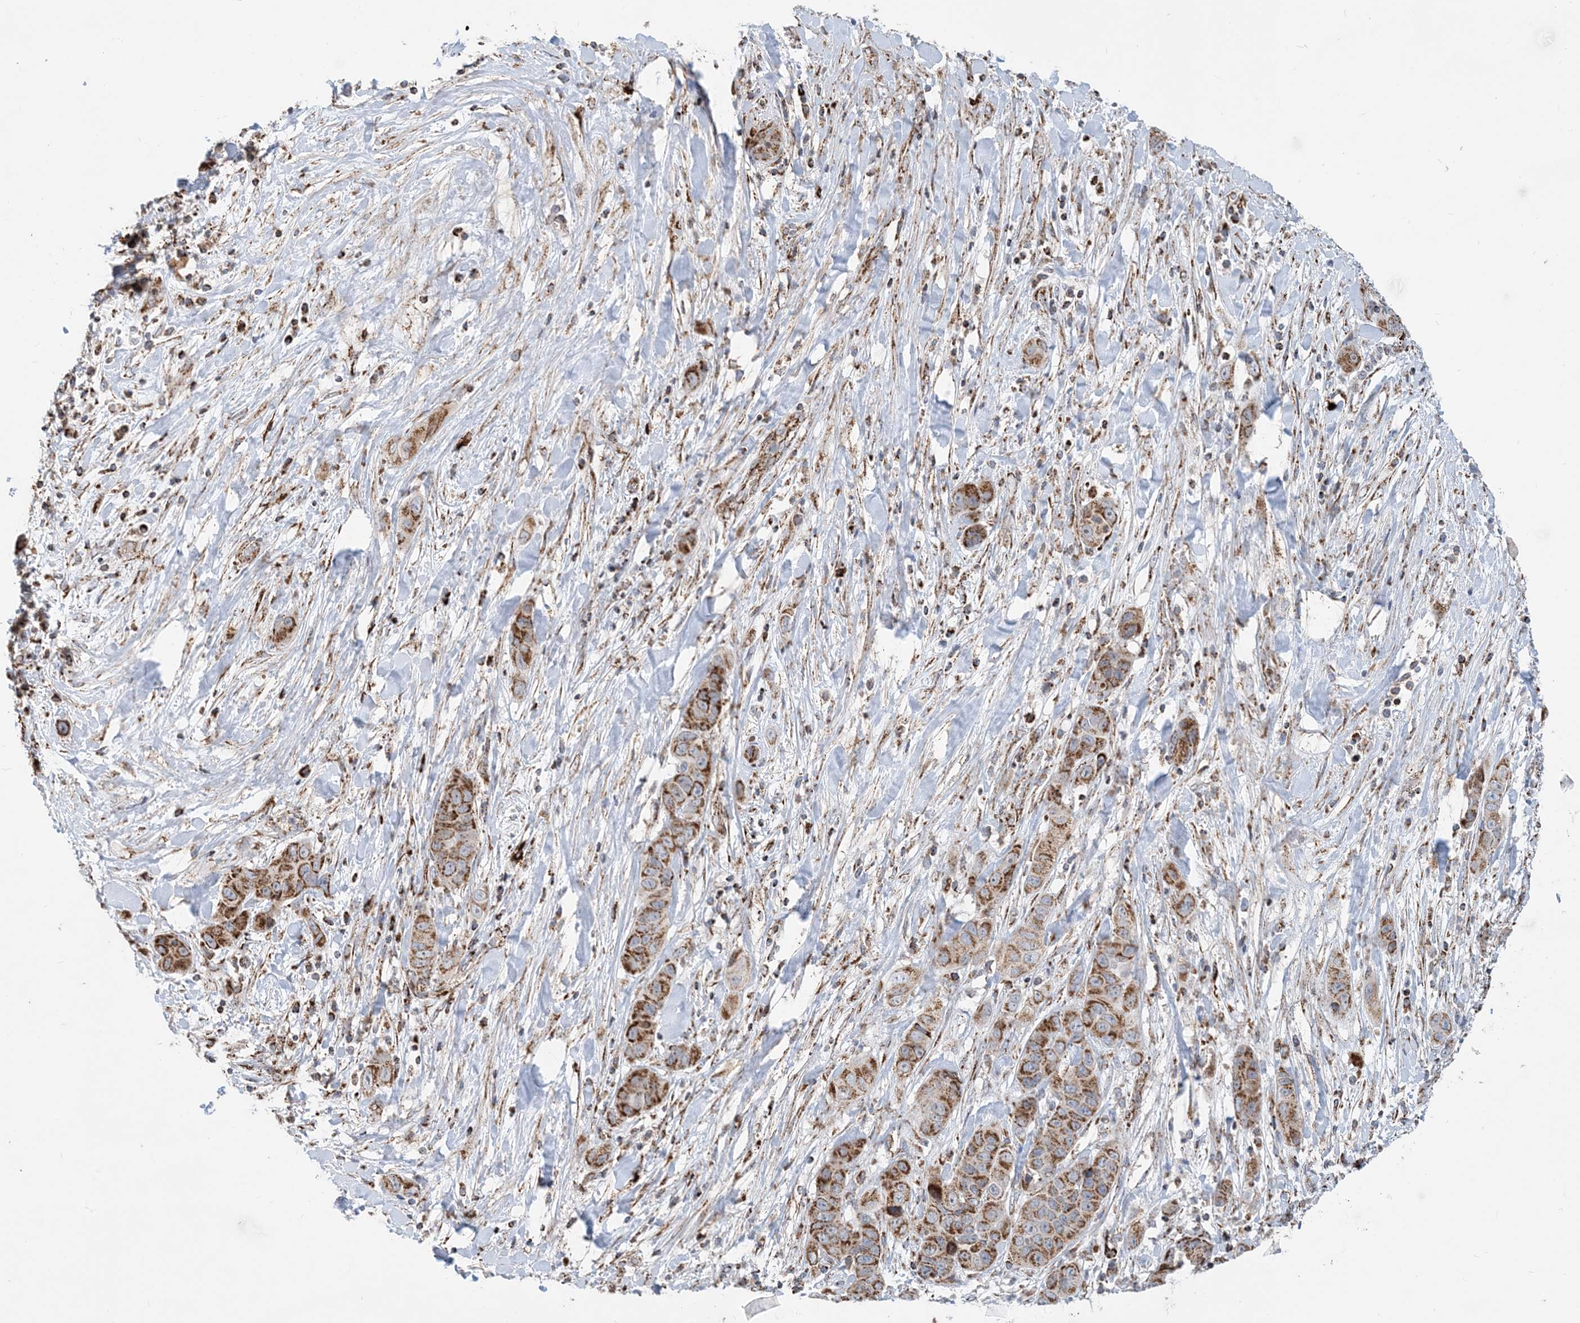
{"staining": {"intensity": "moderate", "quantity": ">75%", "location": "cytoplasmic/membranous"}, "tissue": "liver cancer", "cell_type": "Tumor cells", "image_type": "cancer", "snomed": [{"axis": "morphology", "description": "Cholangiocarcinoma"}, {"axis": "topography", "description": "Liver"}], "caption": "High-magnification brightfield microscopy of cholangiocarcinoma (liver) stained with DAB (3,3'-diaminobenzidine) (brown) and counterstained with hematoxylin (blue). tumor cells exhibit moderate cytoplasmic/membranous positivity is present in approximately>75% of cells. (DAB IHC with brightfield microscopy, high magnification).", "gene": "PCDHGA1", "patient": {"sex": "female", "age": 52}}